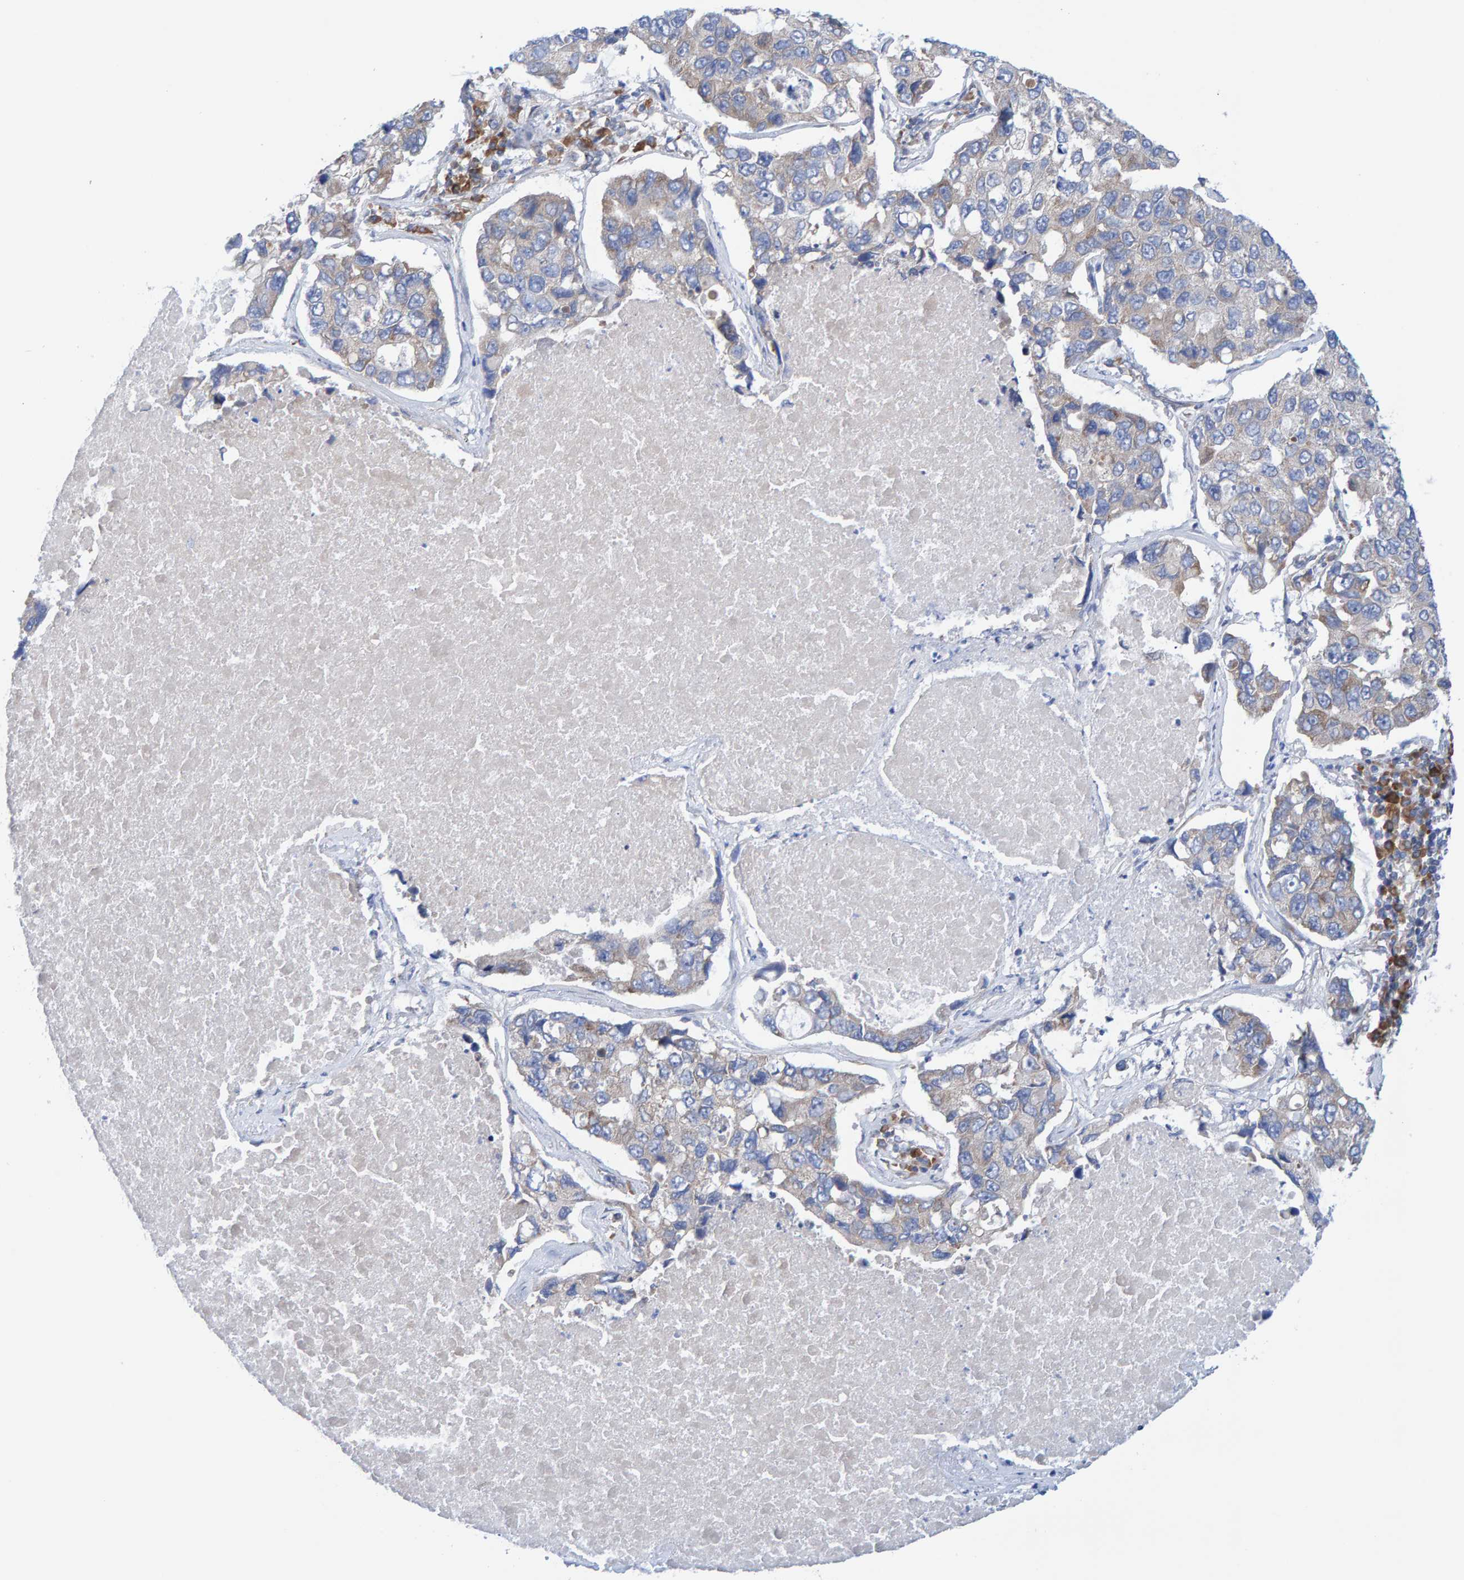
{"staining": {"intensity": "weak", "quantity": "<25%", "location": "cytoplasmic/membranous"}, "tissue": "lung cancer", "cell_type": "Tumor cells", "image_type": "cancer", "snomed": [{"axis": "morphology", "description": "Adenocarcinoma, NOS"}, {"axis": "topography", "description": "Lung"}], "caption": "Photomicrograph shows no protein staining in tumor cells of adenocarcinoma (lung) tissue.", "gene": "CDK5RAP3", "patient": {"sex": "male", "age": 64}}